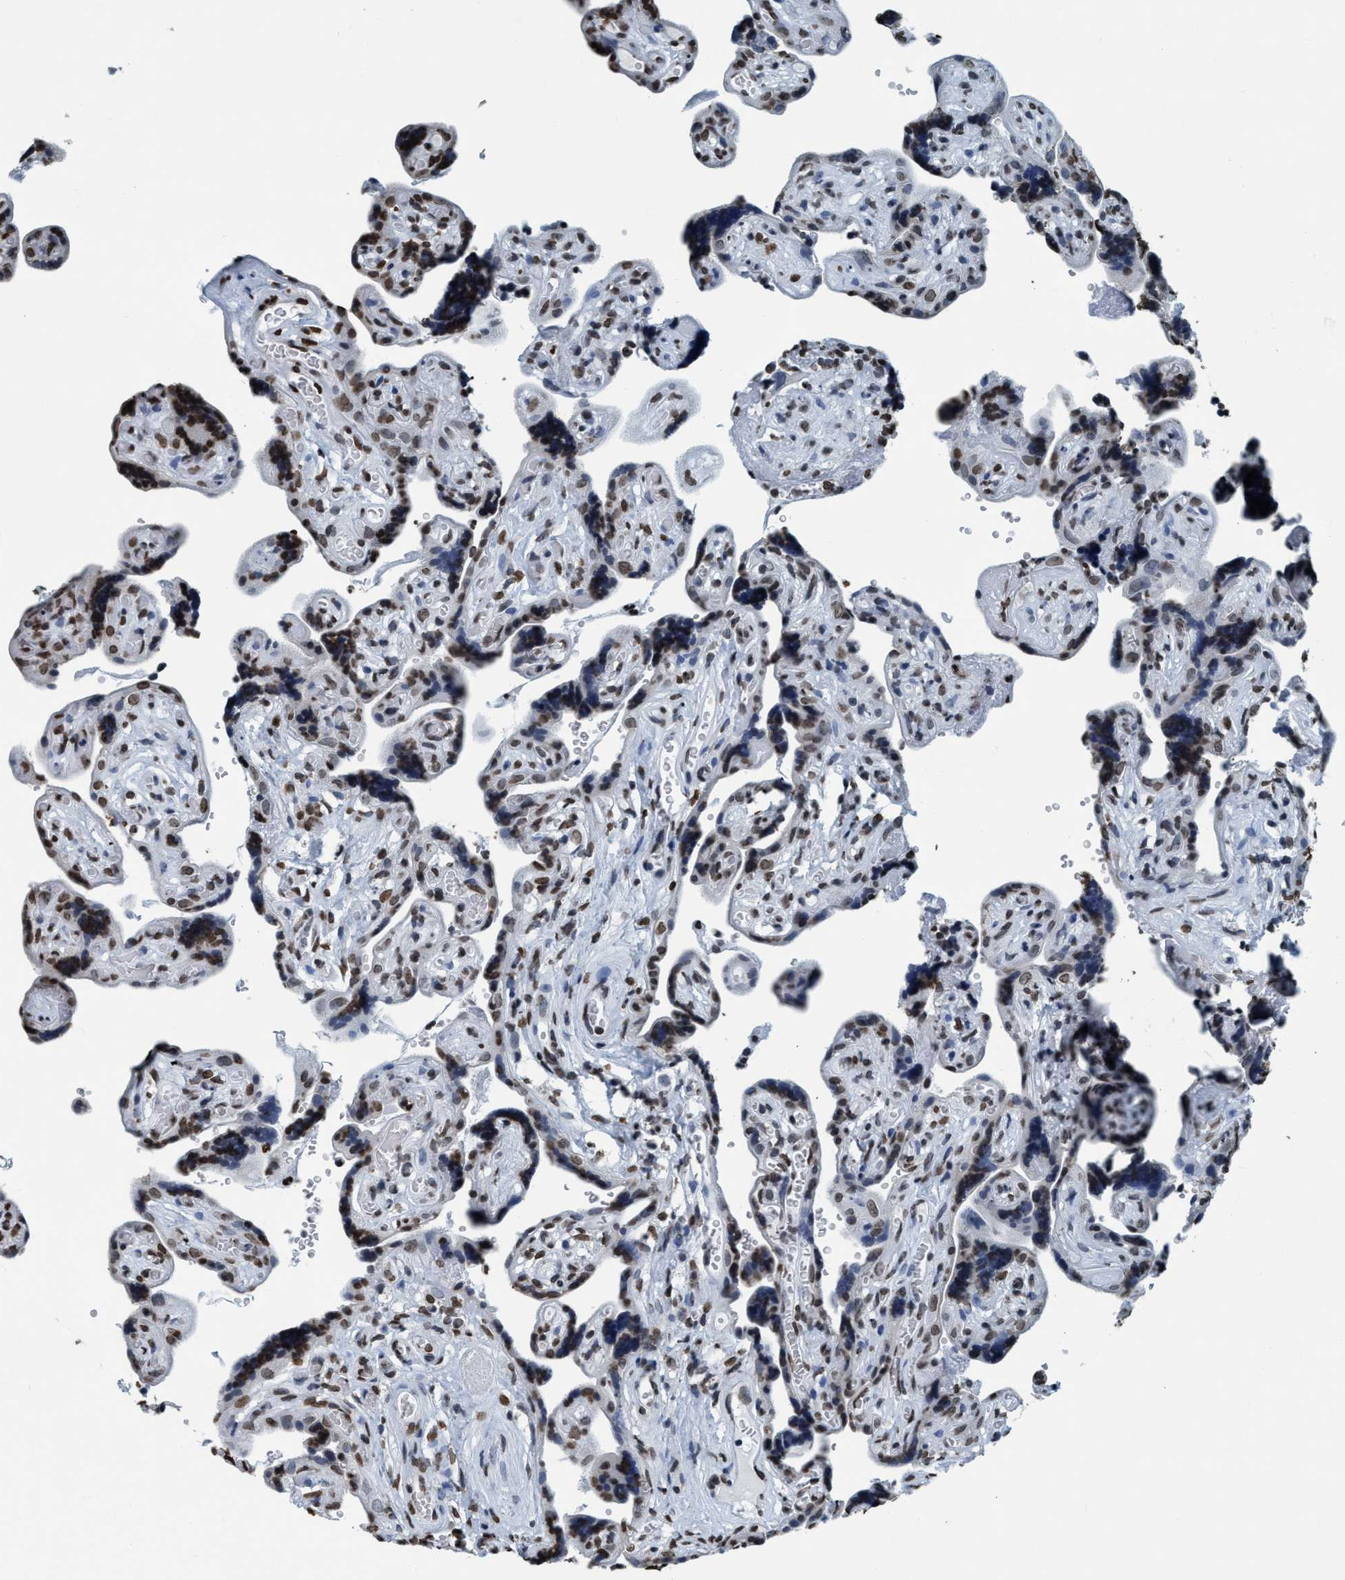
{"staining": {"intensity": "moderate", "quantity": ">75%", "location": "nuclear"}, "tissue": "placenta", "cell_type": "Decidual cells", "image_type": "normal", "snomed": [{"axis": "morphology", "description": "Normal tissue, NOS"}, {"axis": "topography", "description": "Placenta"}], "caption": "Immunohistochemical staining of normal human placenta demonstrates medium levels of moderate nuclear positivity in about >75% of decidual cells. The staining was performed using DAB, with brown indicating positive protein expression. Nuclei are stained blue with hematoxylin.", "gene": "CCNE2", "patient": {"sex": "female", "age": 30}}